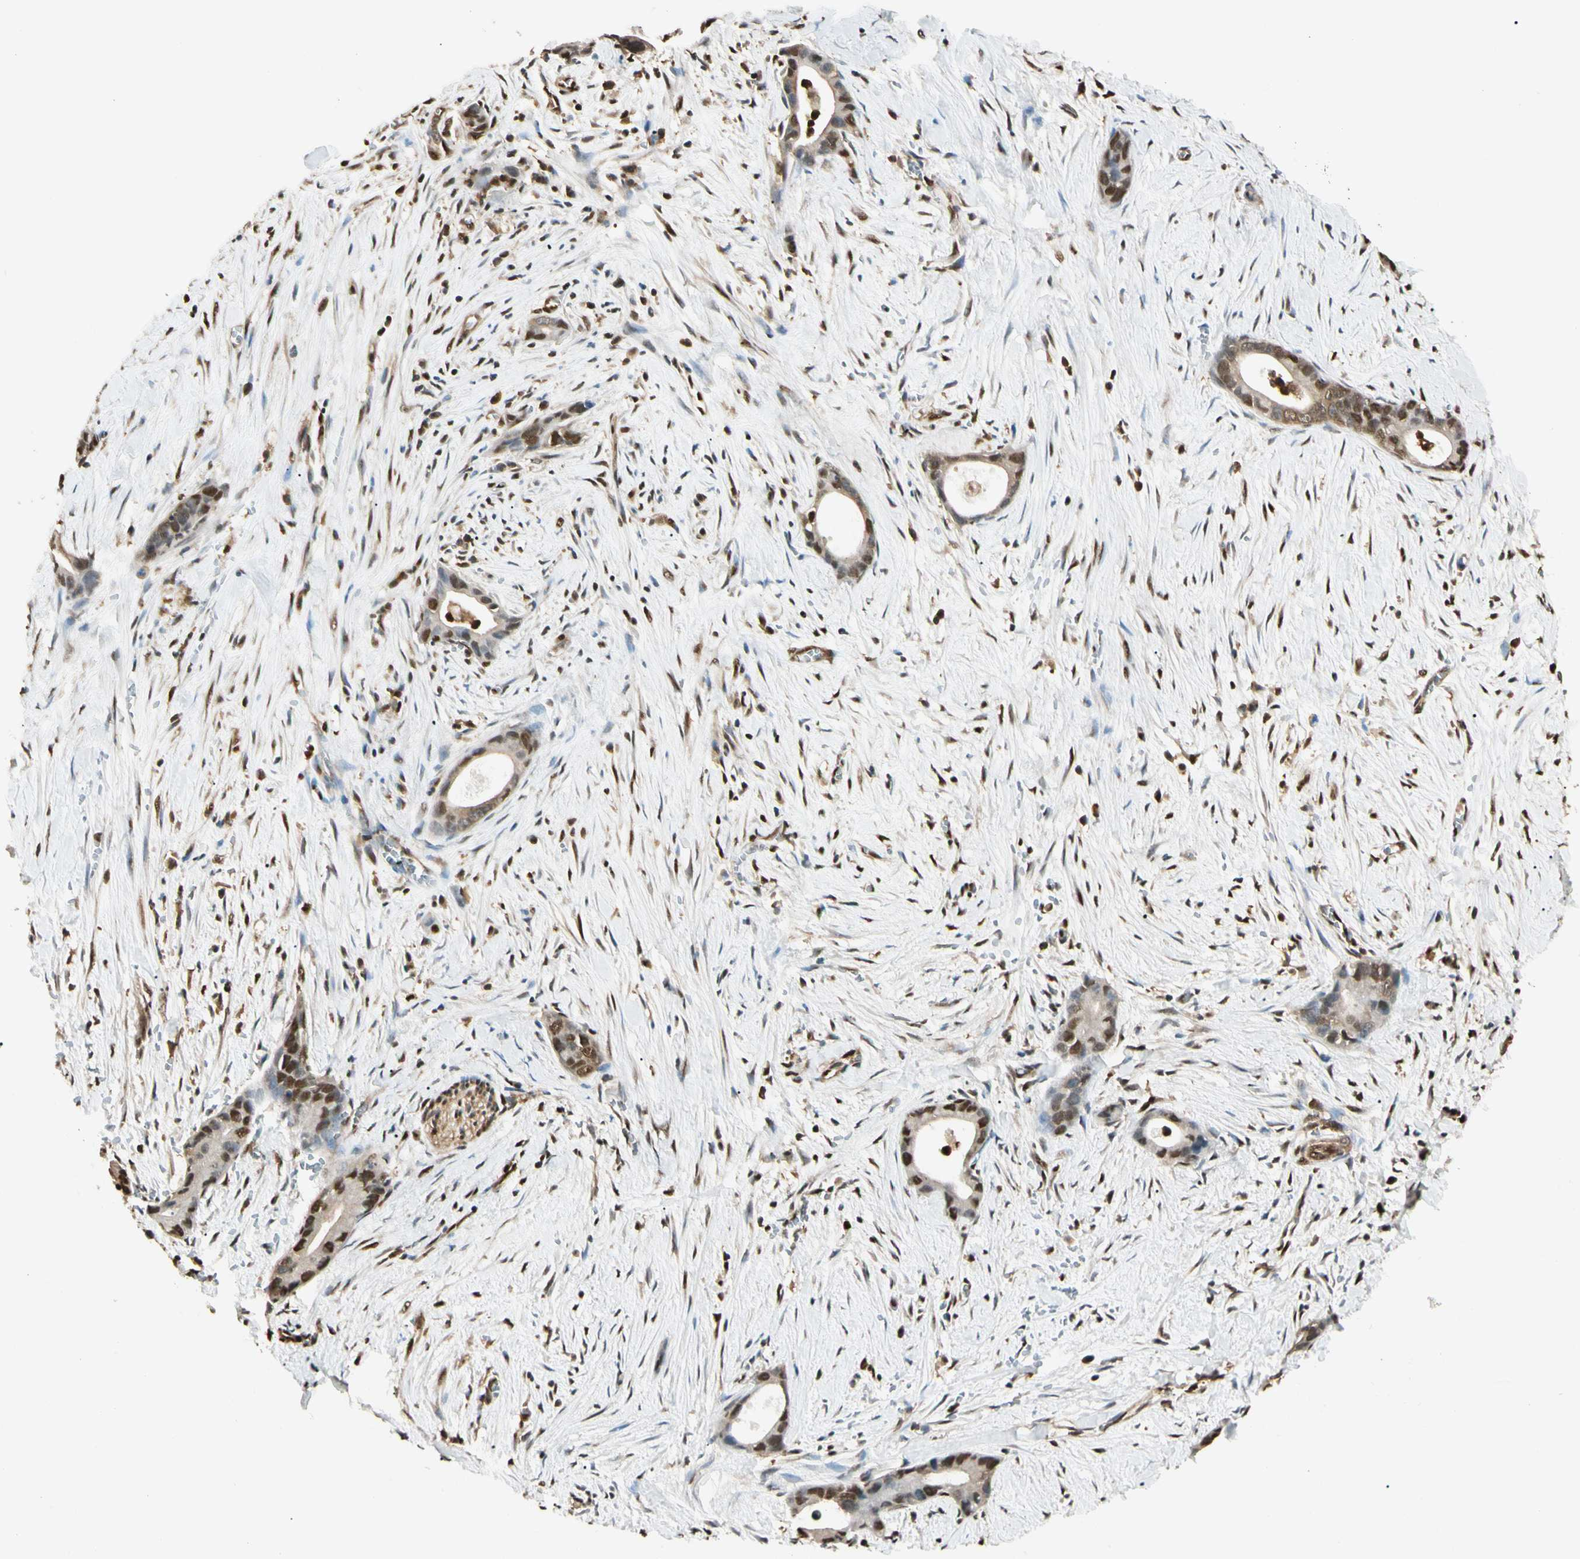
{"staining": {"intensity": "strong", "quantity": ">75%", "location": "cytoplasmic/membranous,nuclear"}, "tissue": "liver cancer", "cell_type": "Tumor cells", "image_type": "cancer", "snomed": [{"axis": "morphology", "description": "Cholangiocarcinoma"}, {"axis": "topography", "description": "Liver"}], "caption": "Immunohistochemical staining of human liver cholangiocarcinoma demonstrates strong cytoplasmic/membranous and nuclear protein expression in approximately >75% of tumor cells.", "gene": "PNCK", "patient": {"sex": "female", "age": 55}}